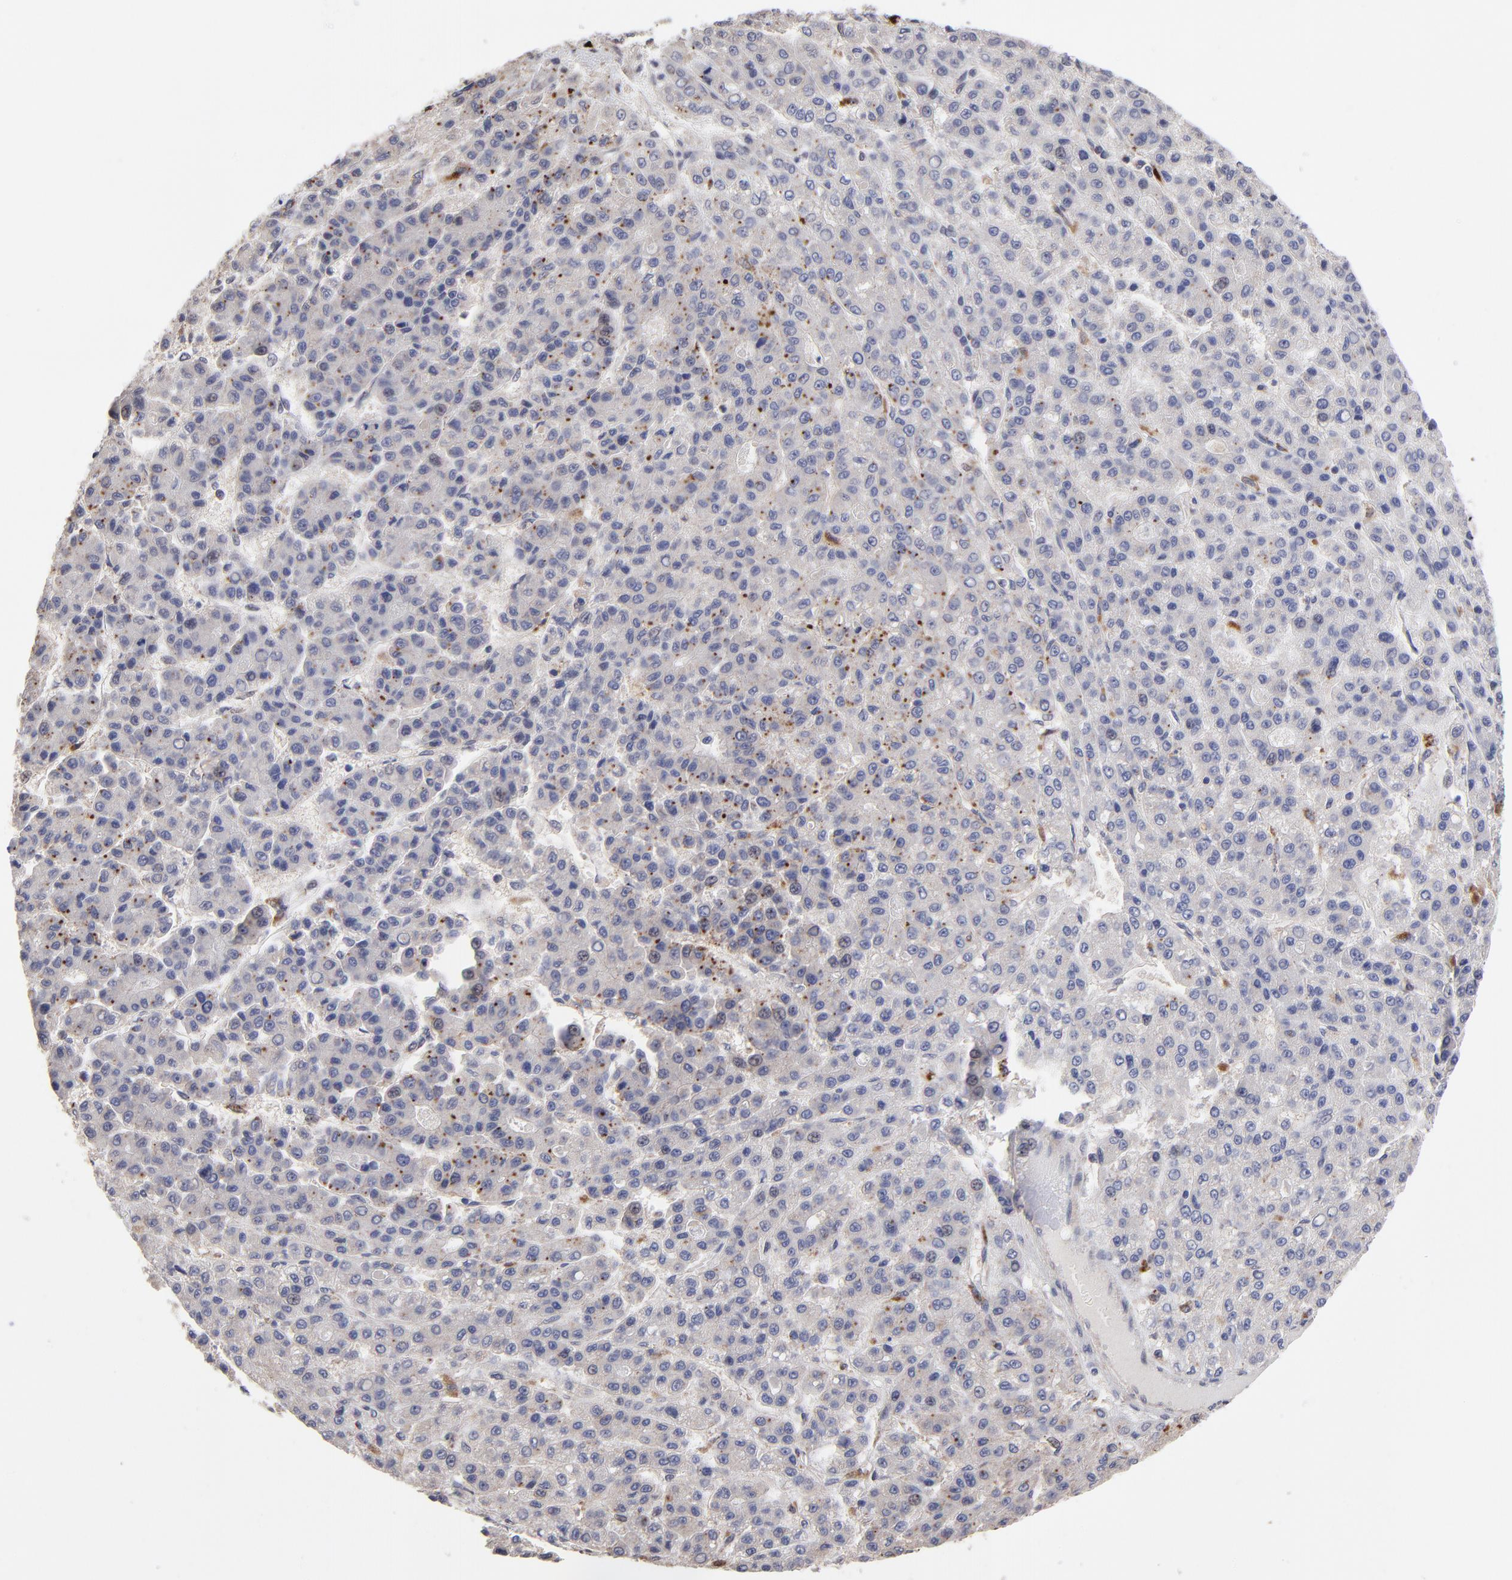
{"staining": {"intensity": "negative", "quantity": "none", "location": "none"}, "tissue": "liver cancer", "cell_type": "Tumor cells", "image_type": "cancer", "snomed": [{"axis": "morphology", "description": "Carcinoma, Hepatocellular, NOS"}, {"axis": "topography", "description": "Liver"}], "caption": "An image of hepatocellular carcinoma (liver) stained for a protein reveals no brown staining in tumor cells.", "gene": "PDE4B", "patient": {"sex": "male", "age": 70}}